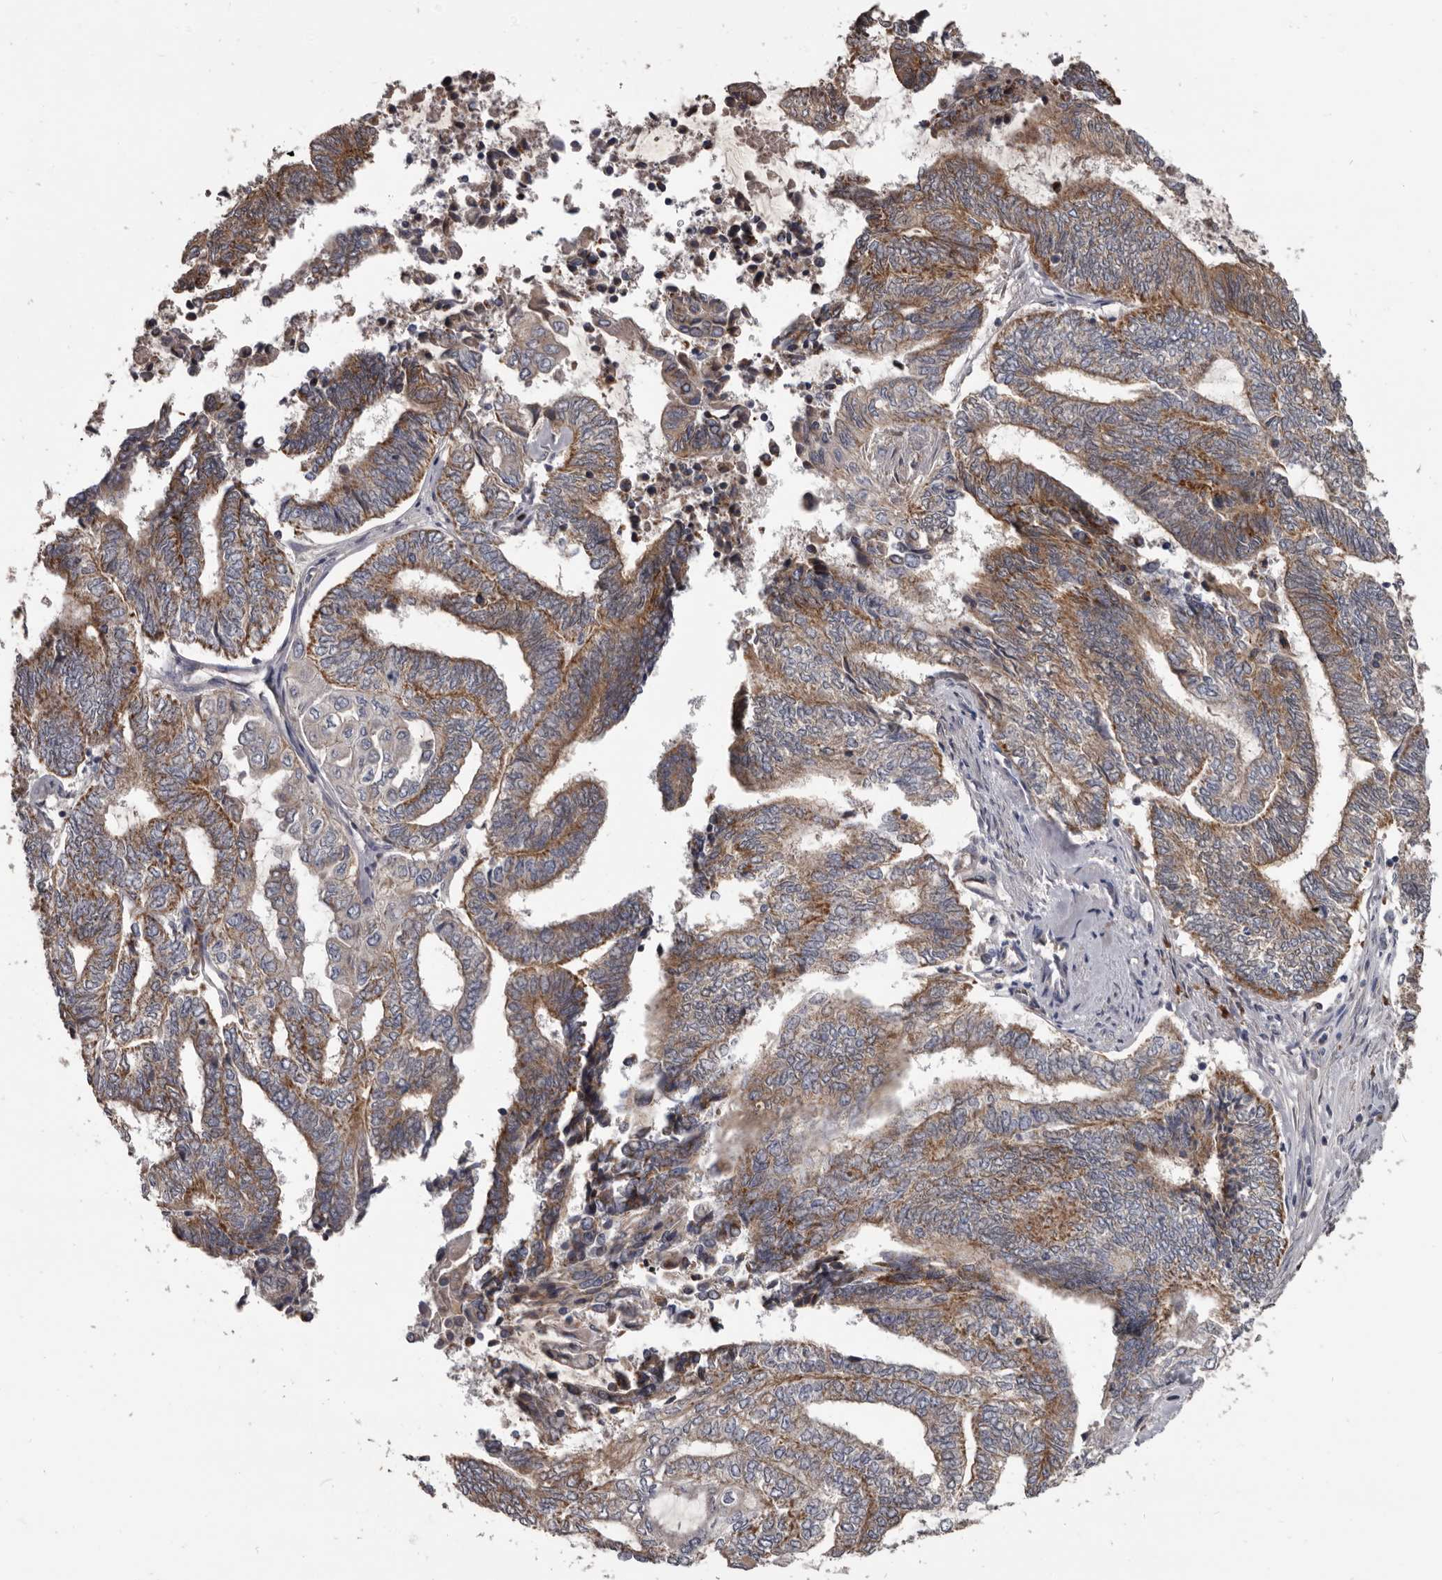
{"staining": {"intensity": "moderate", "quantity": ">75%", "location": "cytoplasmic/membranous"}, "tissue": "endometrial cancer", "cell_type": "Tumor cells", "image_type": "cancer", "snomed": [{"axis": "morphology", "description": "Adenocarcinoma, NOS"}, {"axis": "topography", "description": "Uterus"}, {"axis": "topography", "description": "Endometrium"}], "caption": "Endometrial cancer stained with DAB (3,3'-diaminobenzidine) immunohistochemistry (IHC) exhibits medium levels of moderate cytoplasmic/membranous staining in about >75% of tumor cells.", "gene": "ALDH5A1", "patient": {"sex": "female", "age": 70}}